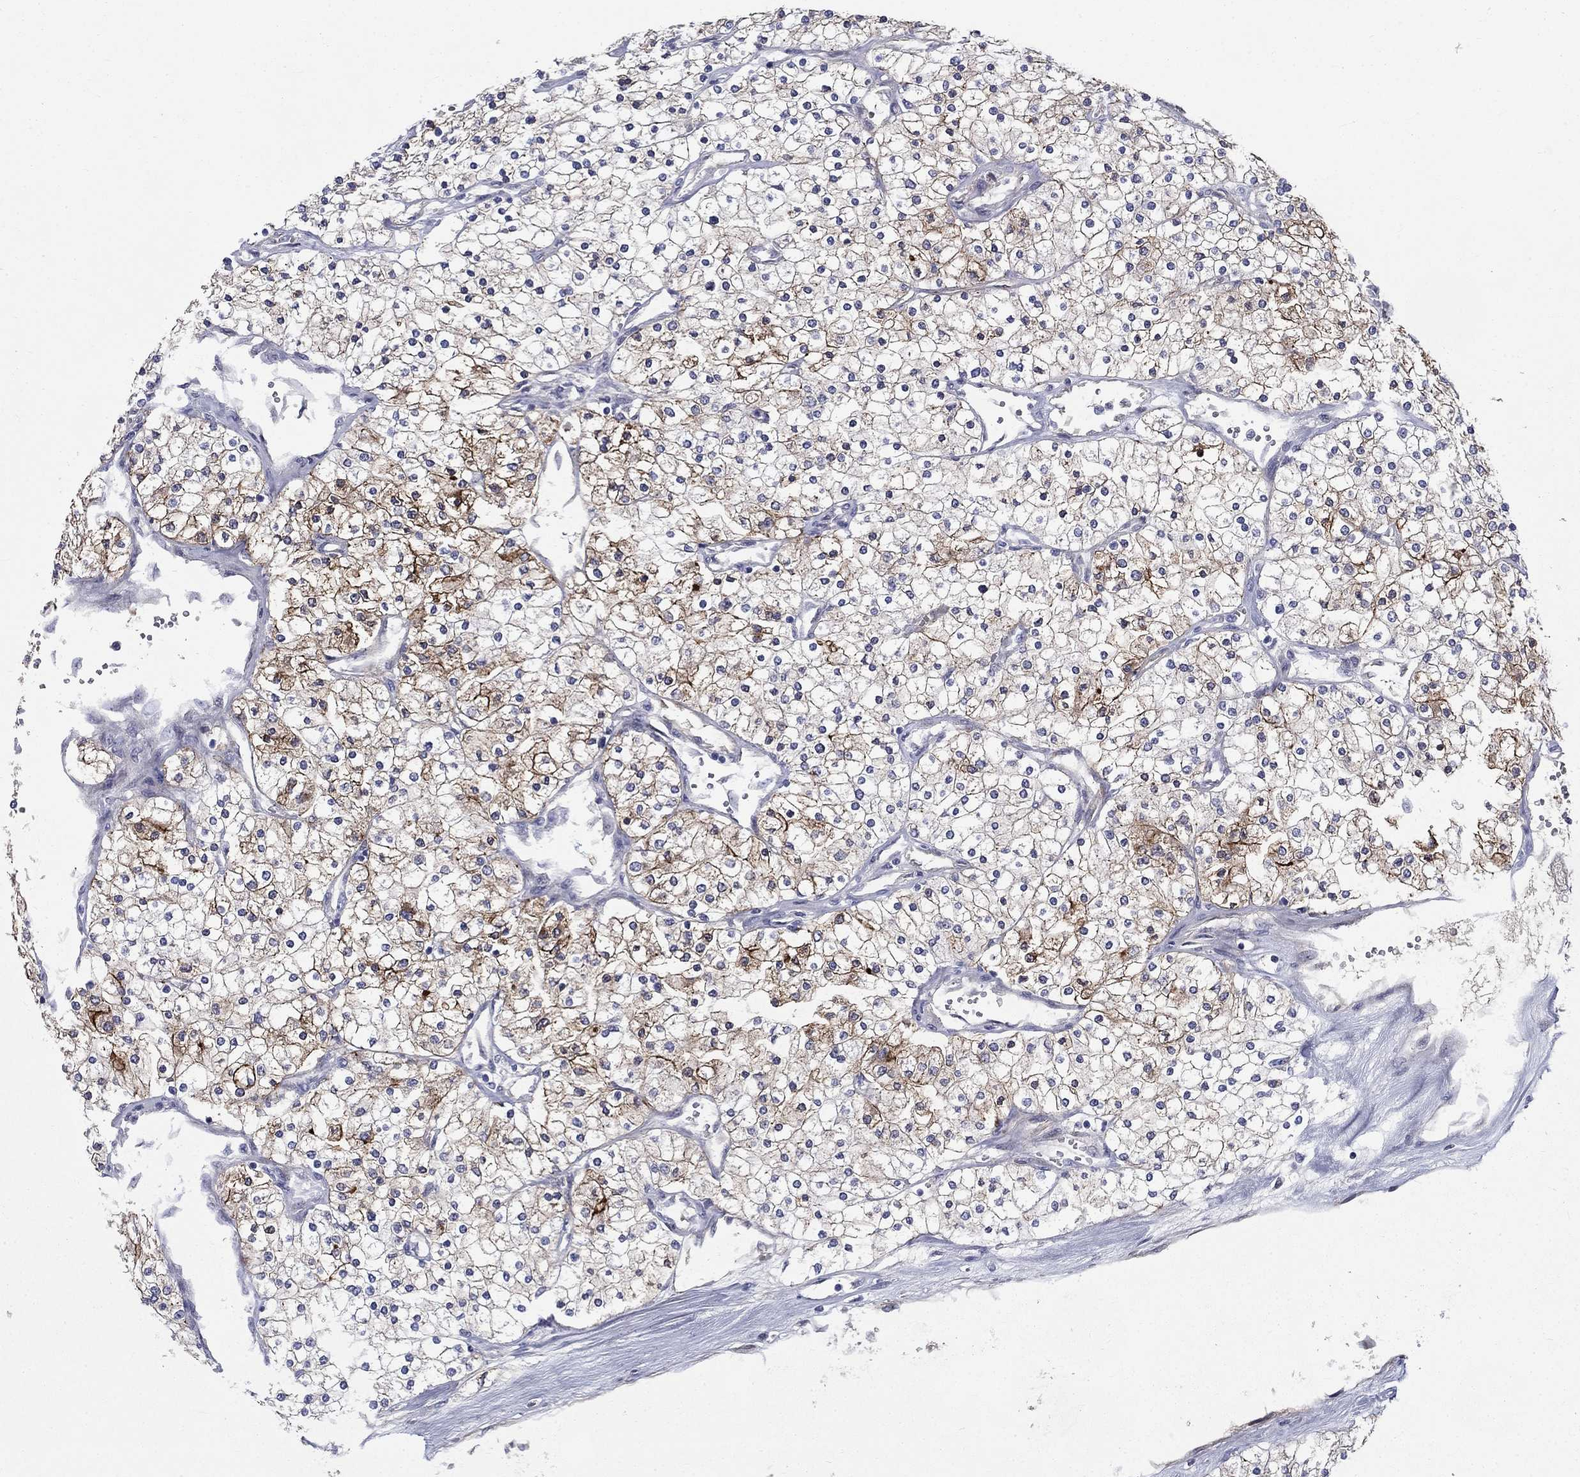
{"staining": {"intensity": "strong", "quantity": "<25%", "location": "cytoplasmic/membranous"}, "tissue": "renal cancer", "cell_type": "Tumor cells", "image_type": "cancer", "snomed": [{"axis": "morphology", "description": "Adenocarcinoma, NOS"}, {"axis": "topography", "description": "Kidney"}], "caption": "Immunohistochemical staining of human renal cancer (adenocarcinoma) reveals strong cytoplasmic/membranous protein positivity in approximately <25% of tumor cells.", "gene": "SLC1A1", "patient": {"sex": "male", "age": 80}}